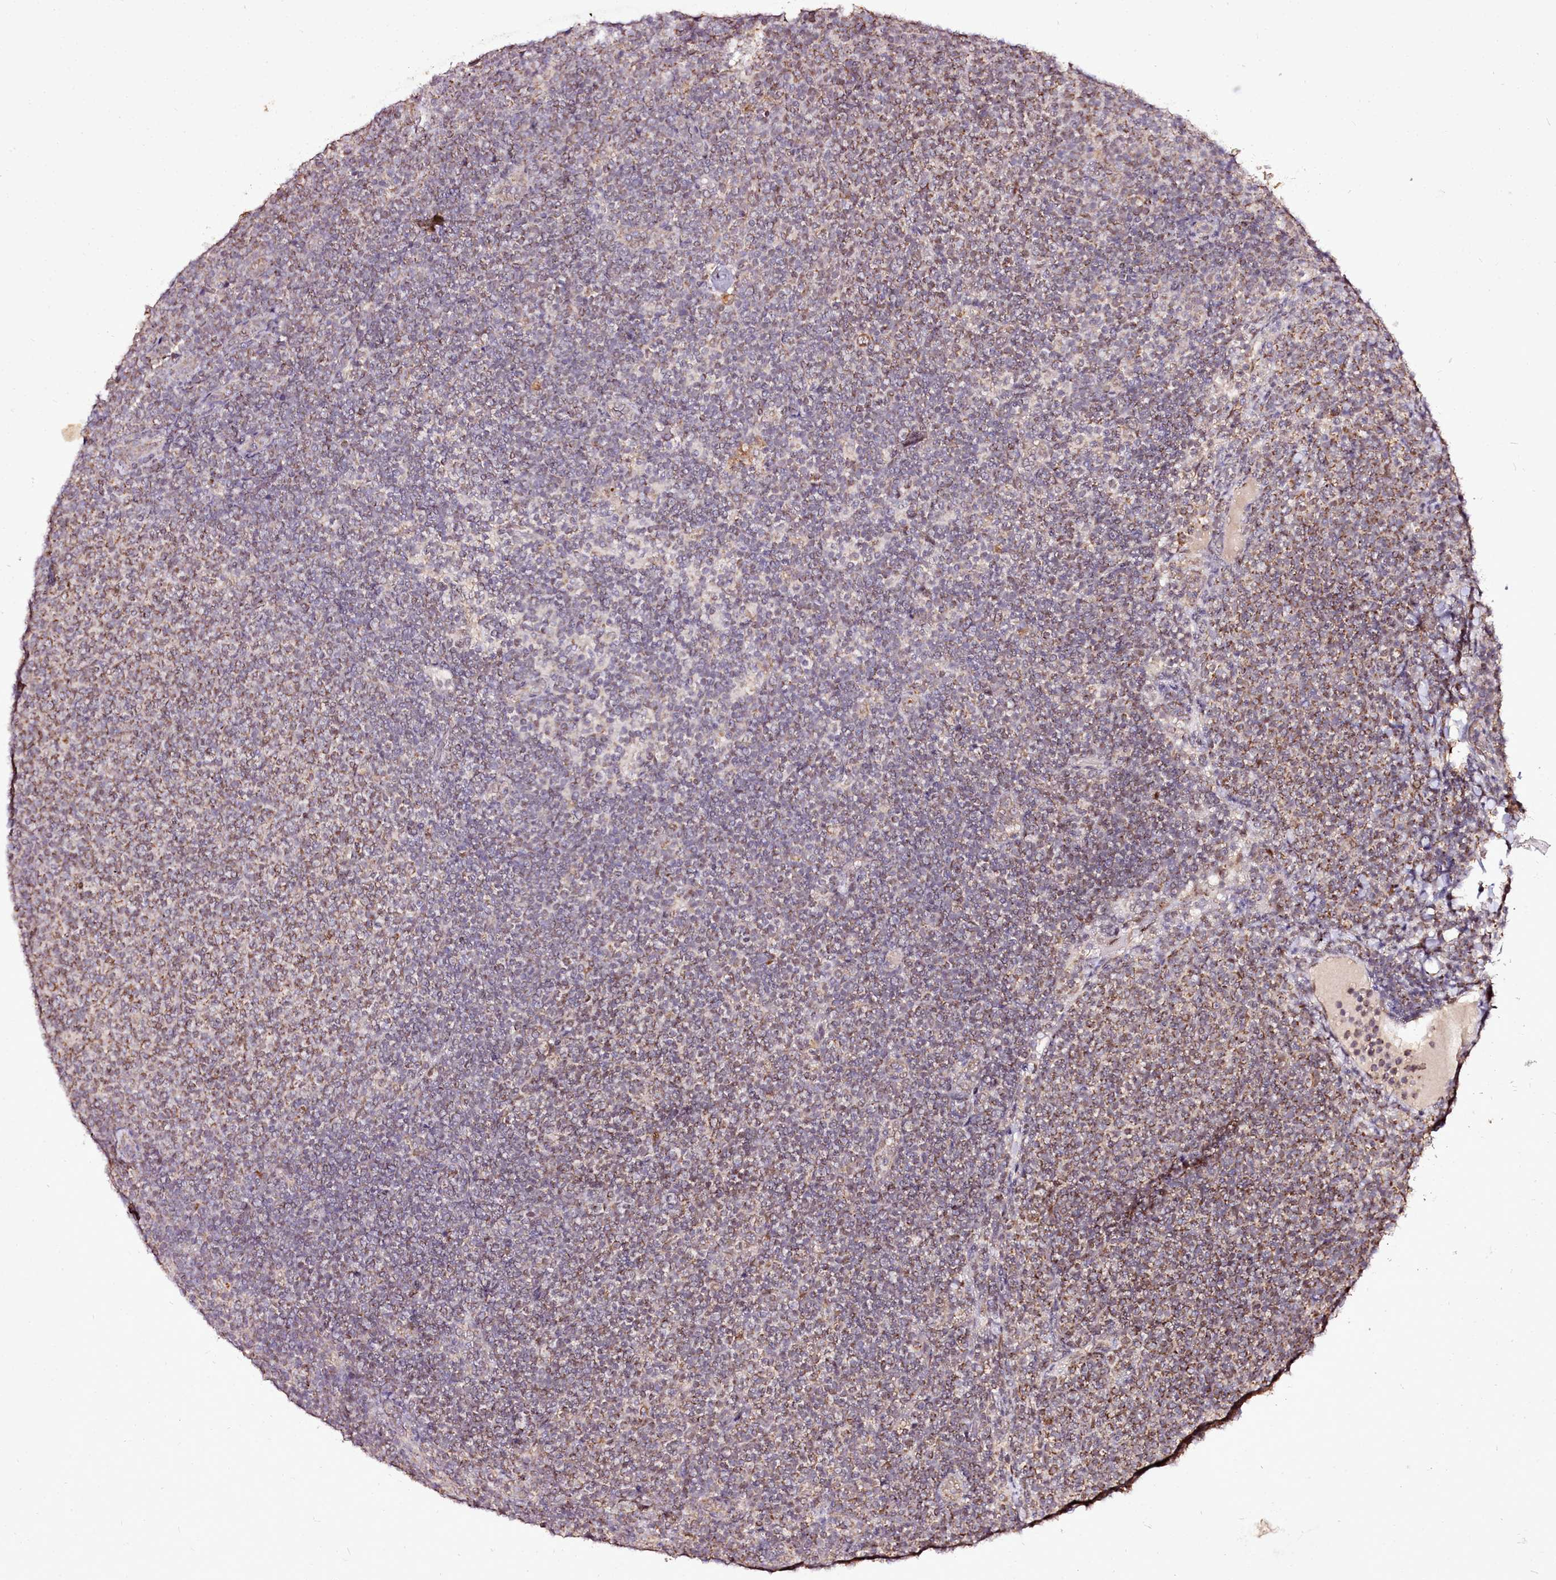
{"staining": {"intensity": "weak", "quantity": "25%-75%", "location": "cytoplasmic/membranous"}, "tissue": "lymphoma", "cell_type": "Tumor cells", "image_type": "cancer", "snomed": [{"axis": "morphology", "description": "Malignant lymphoma, non-Hodgkin's type, Low grade"}, {"axis": "topography", "description": "Lymph node"}], "caption": "Immunohistochemical staining of human malignant lymphoma, non-Hodgkin's type (low-grade) displays weak cytoplasmic/membranous protein positivity in approximately 25%-75% of tumor cells. (Brightfield microscopy of DAB IHC at high magnification).", "gene": "EDIL3", "patient": {"sex": "male", "age": 66}}